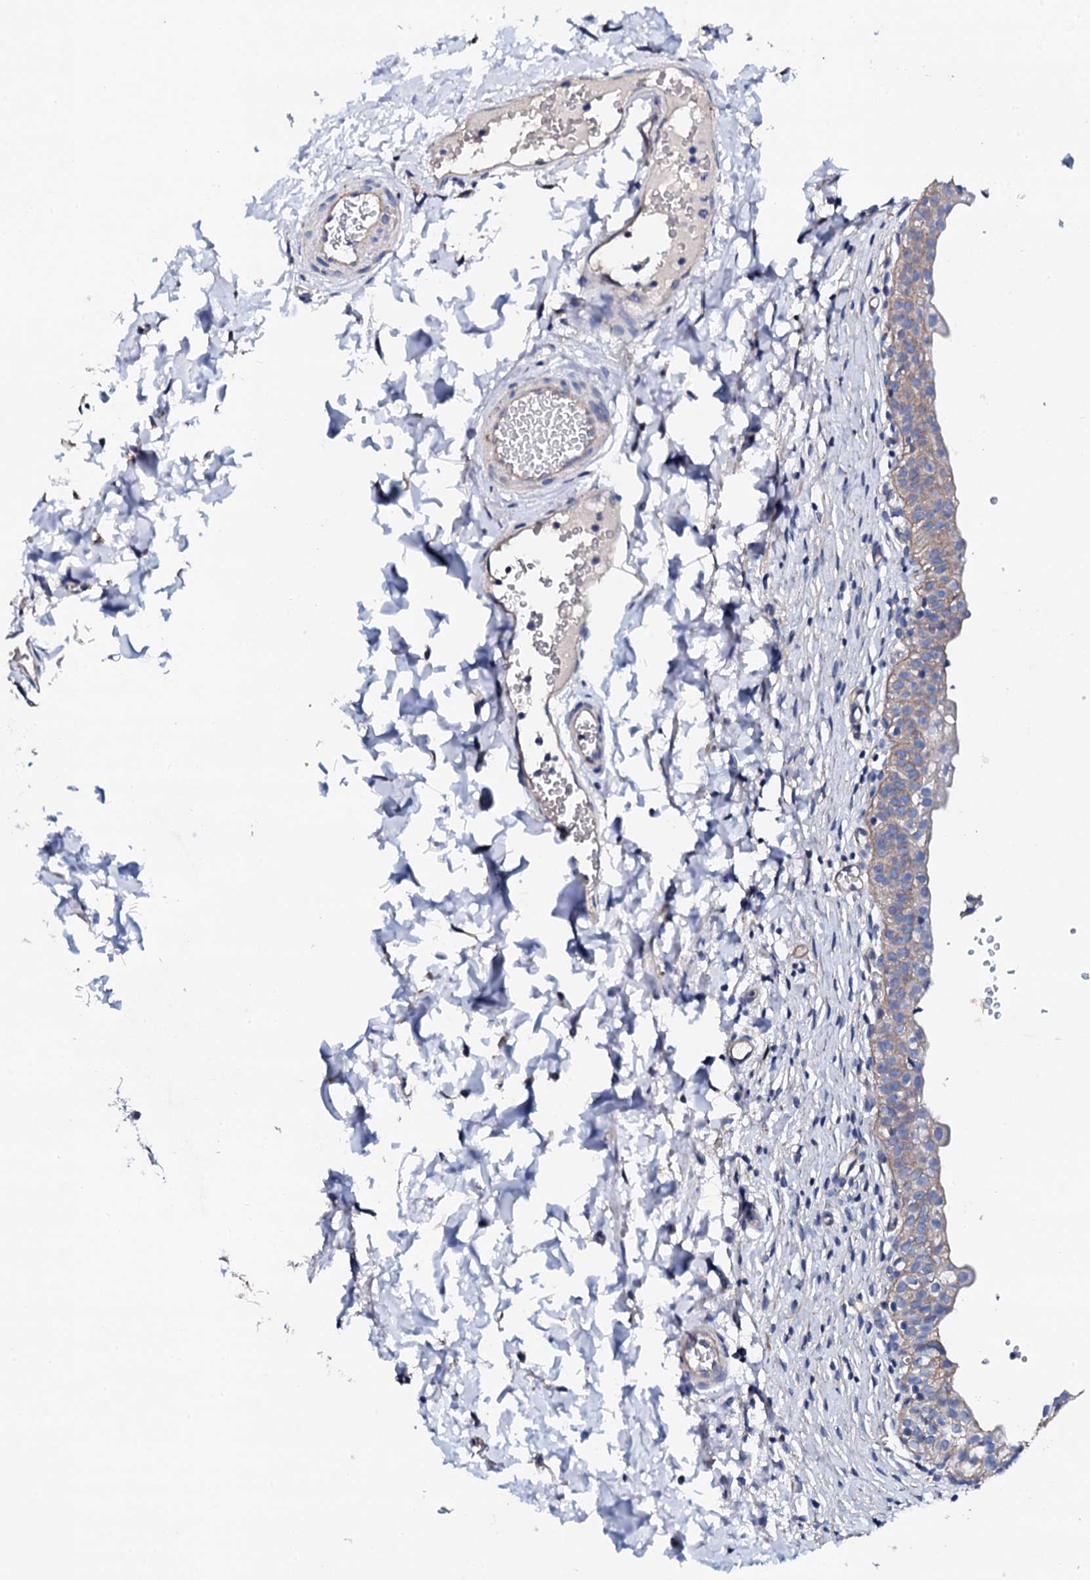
{"staining": {"intensity": "weak", "quantity": "<25%", "location": "cytoplasmic/membranous"}, "tissue": "urinary bladder", "cell_type": "Urothelial cells", "image_type": "normal", "snomed": [{"axis": "morphology", "description": "Normal tissue, NOS"}, {"axis": "topography", "description": "Urinary bladder"}], "caption": "Immunohistochemistry (IHC) photomicrograph of unremarkable urinary bladder stained for a protein (brown), which demonstrates no staining in urothelial cells. (Brightfield microscopy of DAB immunohistochemistry (IHC) at high magnification).", "gene": "KLHL32", "patient": {"sex": "male", "age": 55}}